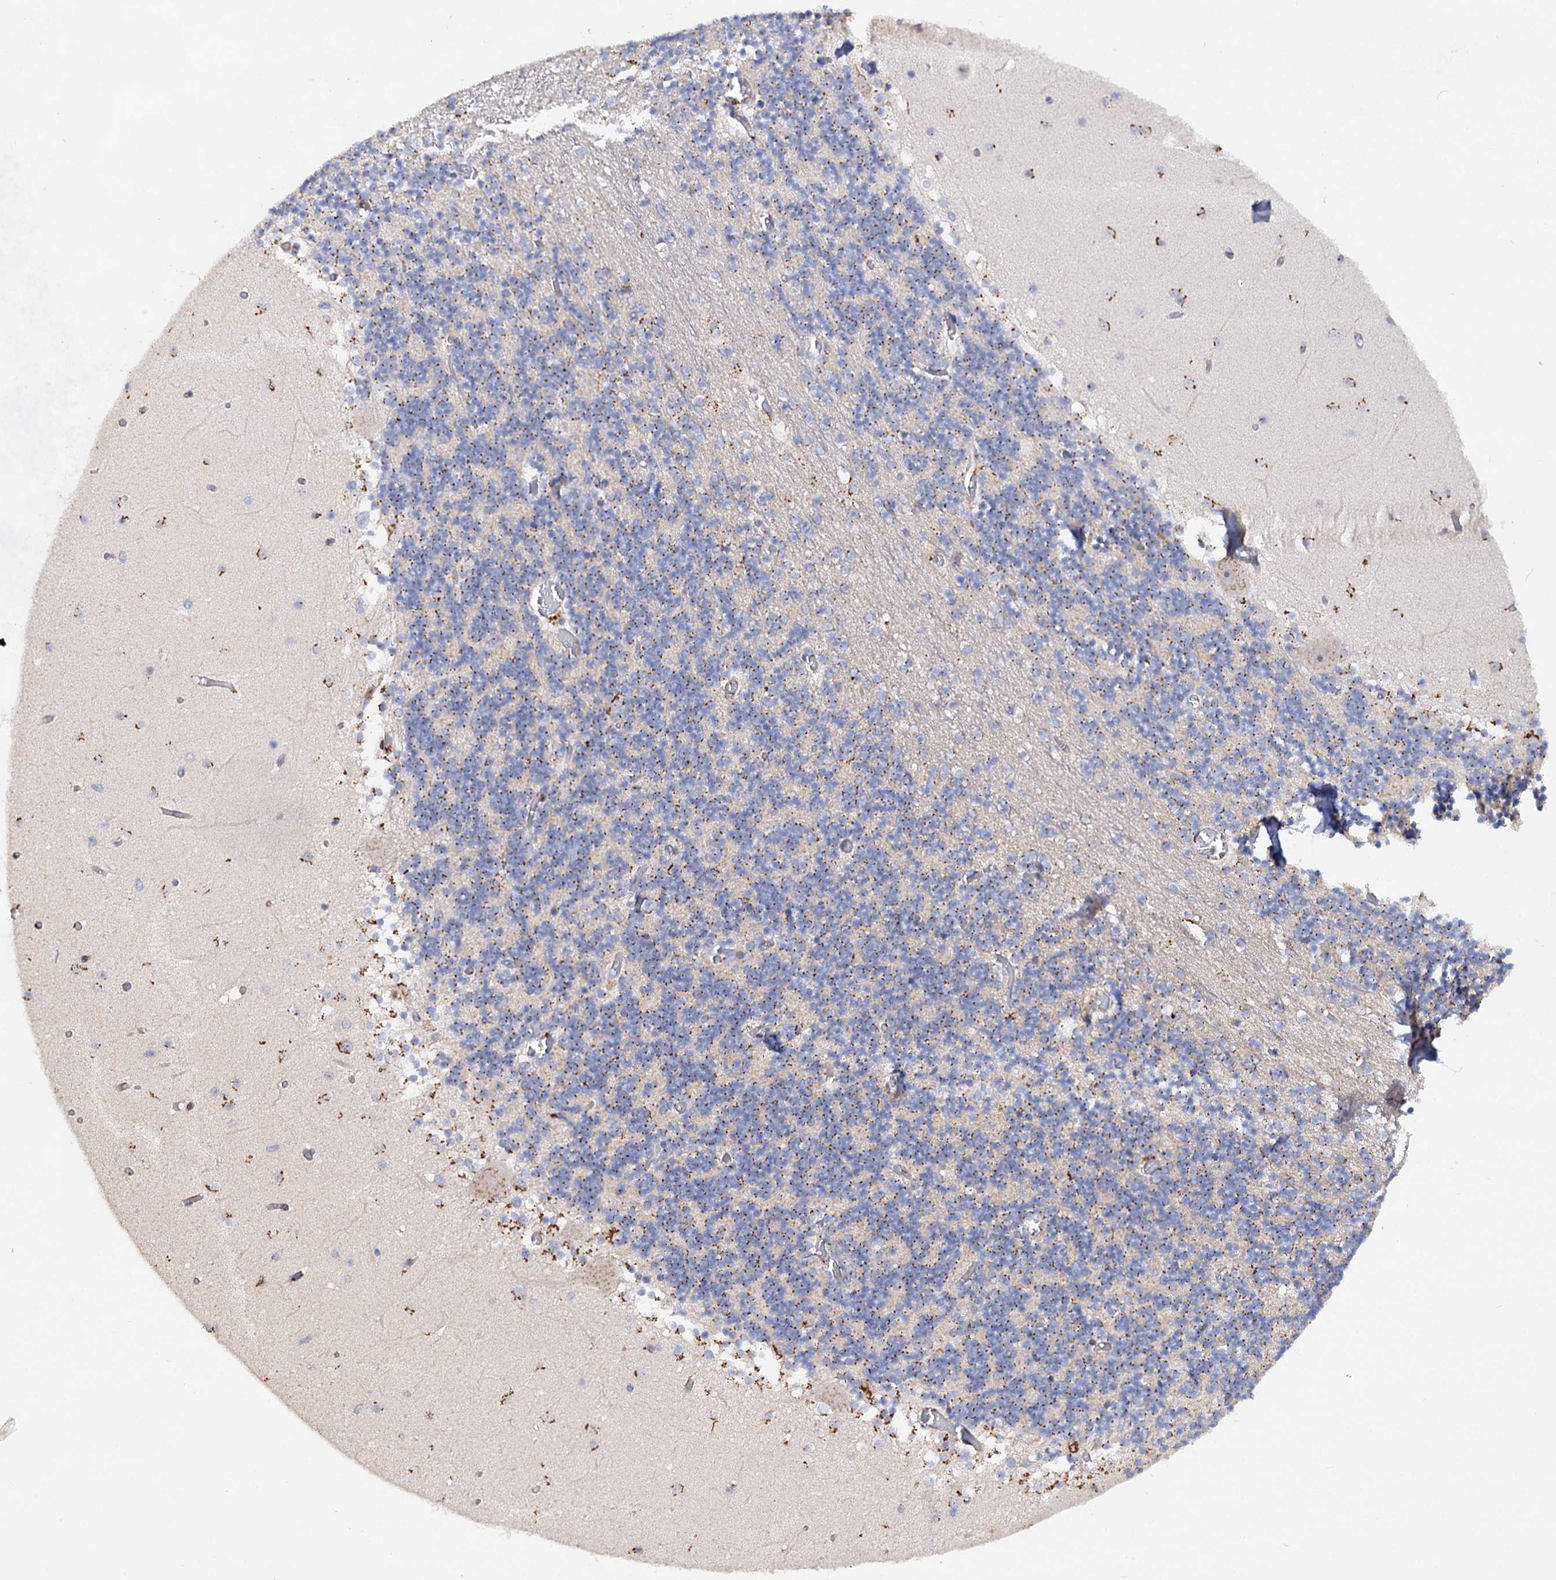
{"staining": {"intensity": "moderate", "quantity": ">75%", "location": "cytoplasmic/membranous"}, "tissue": "cerebellum", "cell_type": "Cells in granular layer", "image_type": "normal", "snomed": [{"axis": "morphology", "description": "Normal tissue, NOS"}, {"axis": "topography", "description": "Cerebellum"}], "caption": "An image of human cerebellum stained for a protein displays moderate cytoplasmic/membranous brown staining in cells in granular layer.", "gene": "C11orf96", "patient": {"sex": "female", "age": 28}}